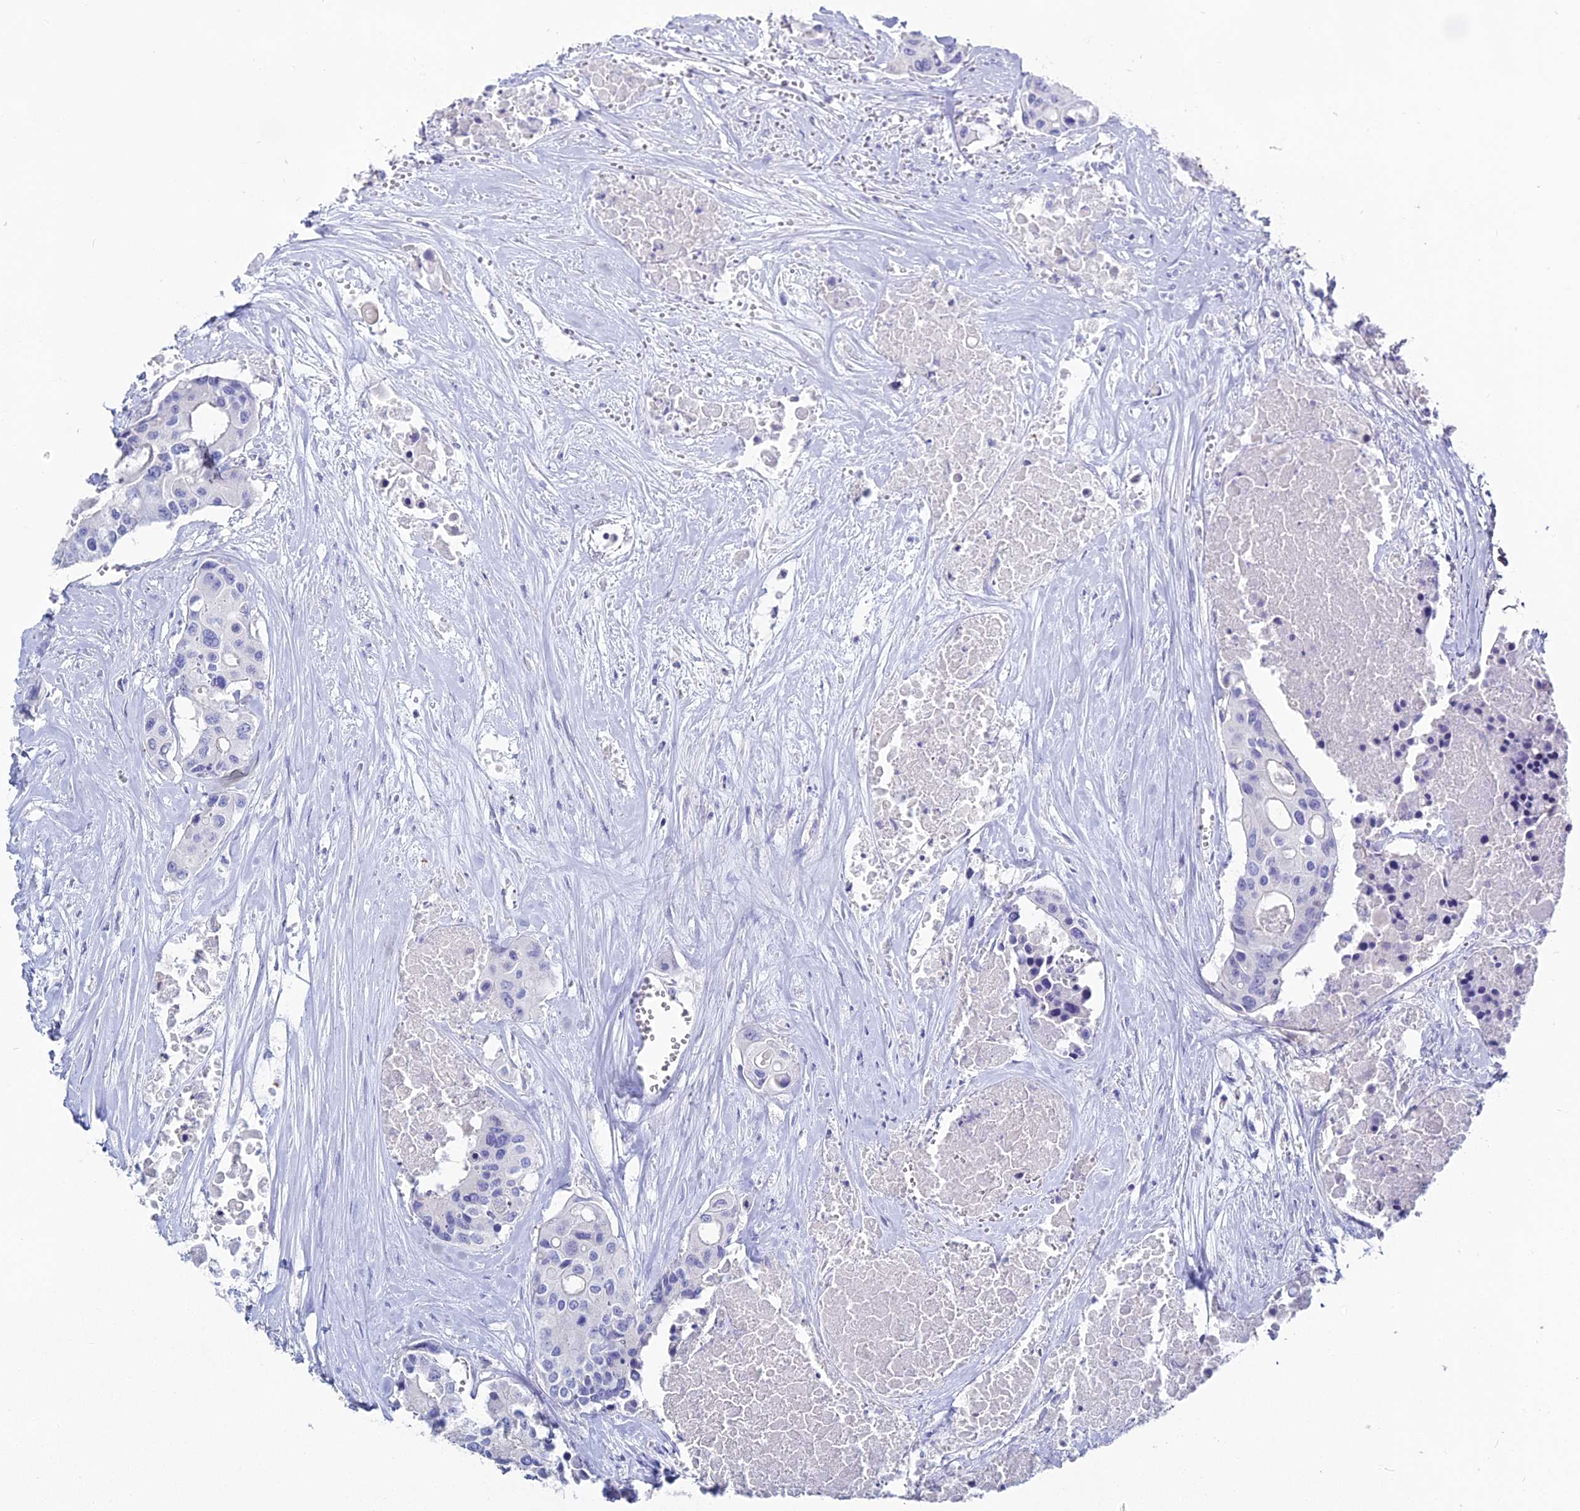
{"staining": {"intensity": "negative", "quantity": "none", "location": "none"}, "tissue": "colorectal cancer", "cell_type": "Tumor cells", "image_type": "cancer", "snomed": [{"axis": "morphology", "description": "Adenocarcinoma, NOS"}, {"axis": "topography", "description": "Colon"}], "caption": "Immunohistochemistry (IHC) photomicrograph of neoplastic tissue: human colorectal adenocarcinoma stained with DAB (3,3'-diaminobenzidine) exhibits no significant protein staining in tumor cells. (IHC, brightfield microscopy, high magnification).", "gene": "S100A7", "patient": {"sex": "male", "age": 77}}